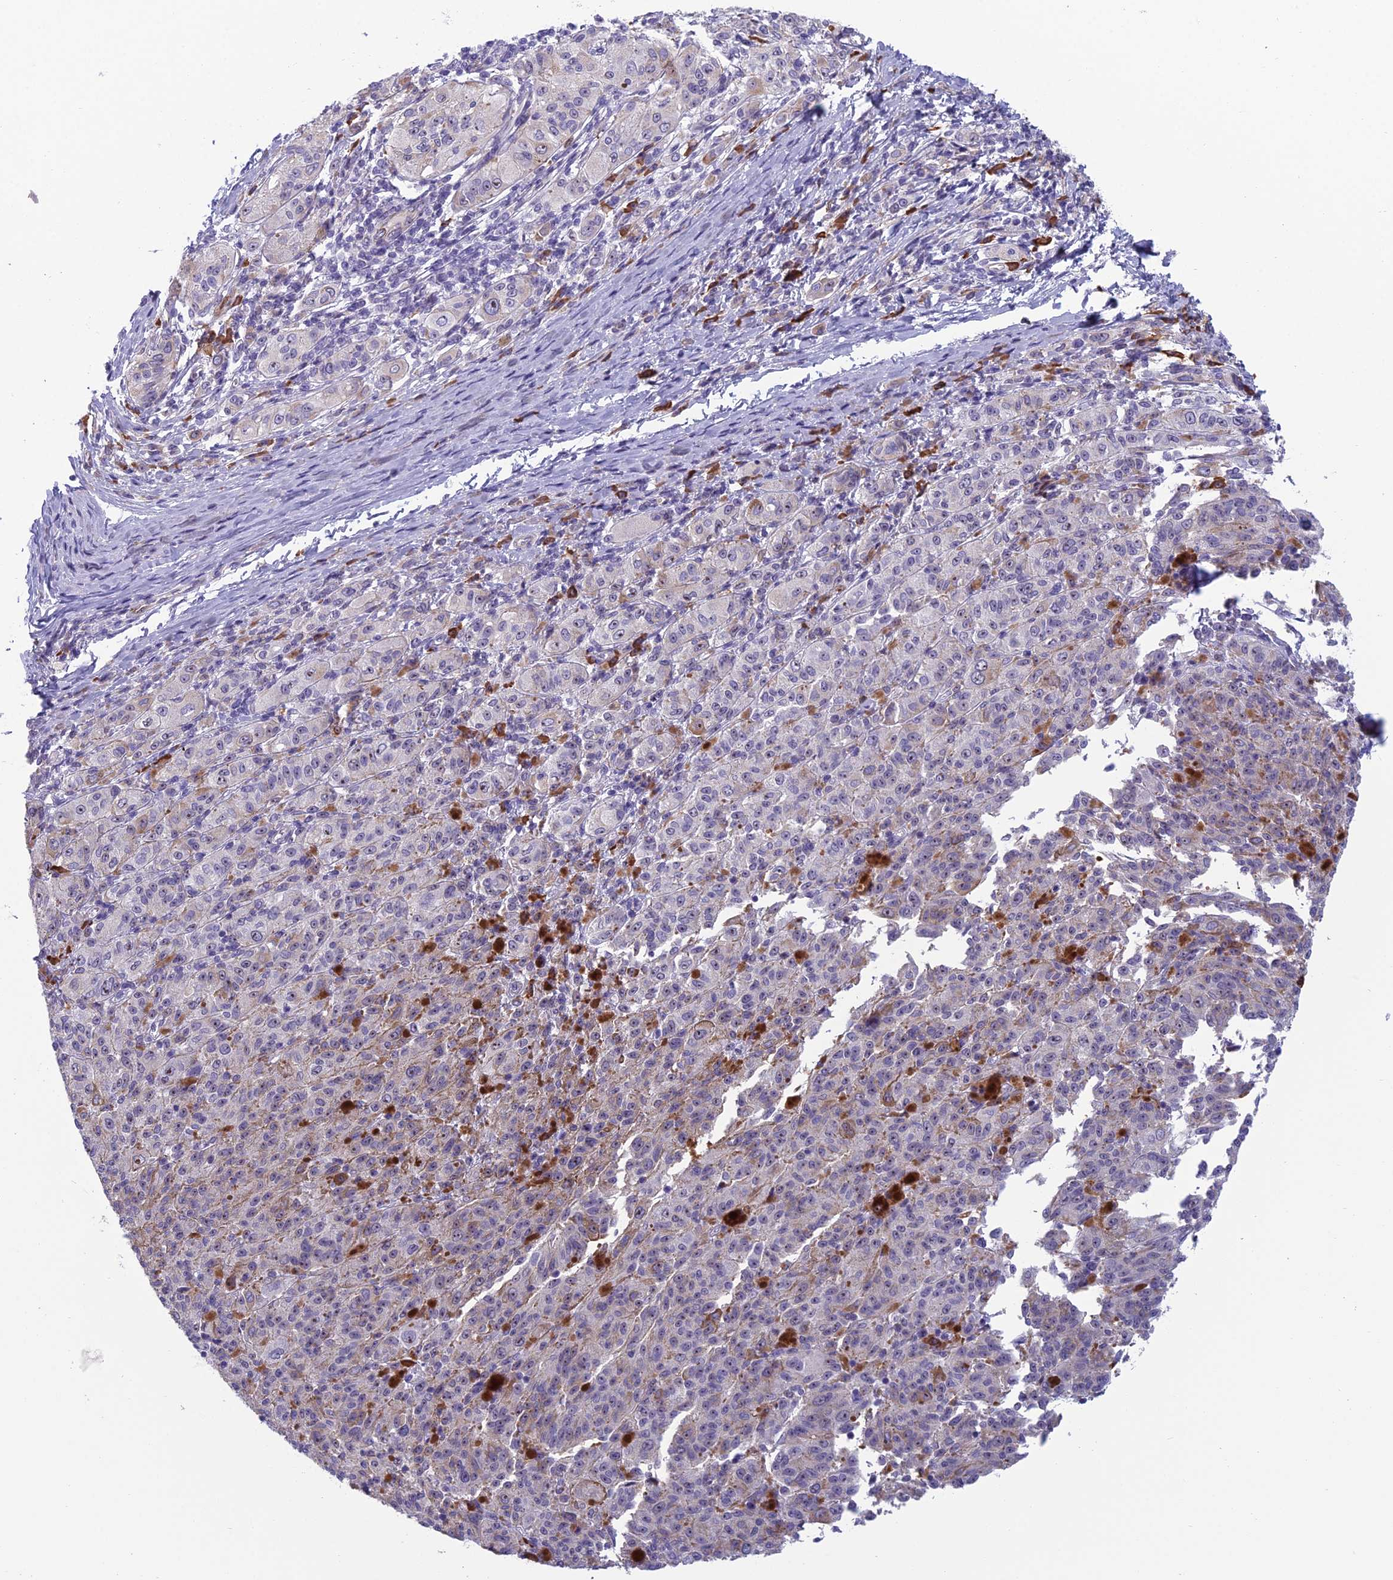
{"staining": {"intensity": "moderate", "quantity": "25%-75%", "location": "cytoplasmic/membranous,nuclear"}, "tissue": "melanoma", "cell_type": "Tumor cells", "image_type": "cancer", "snomed": [{"axis": "morphology", "description": "Malignant melanoma, NOS"}, {"axis": "topography", "description": "Skin"}], "caption": "High-magnification brightfield microscopy of malignant melanoma stained with DAB (3,3'-diaminobenzidine) (brown) and counterstained with hematoxylin (blue). tumor cells exhibit moderate cytoplasmic/membranous and nuclear expression is appreciated in approximately25%-75% of cells.", "gene": "NOC2L", "patient": {"sex": "female", "age": 52}}